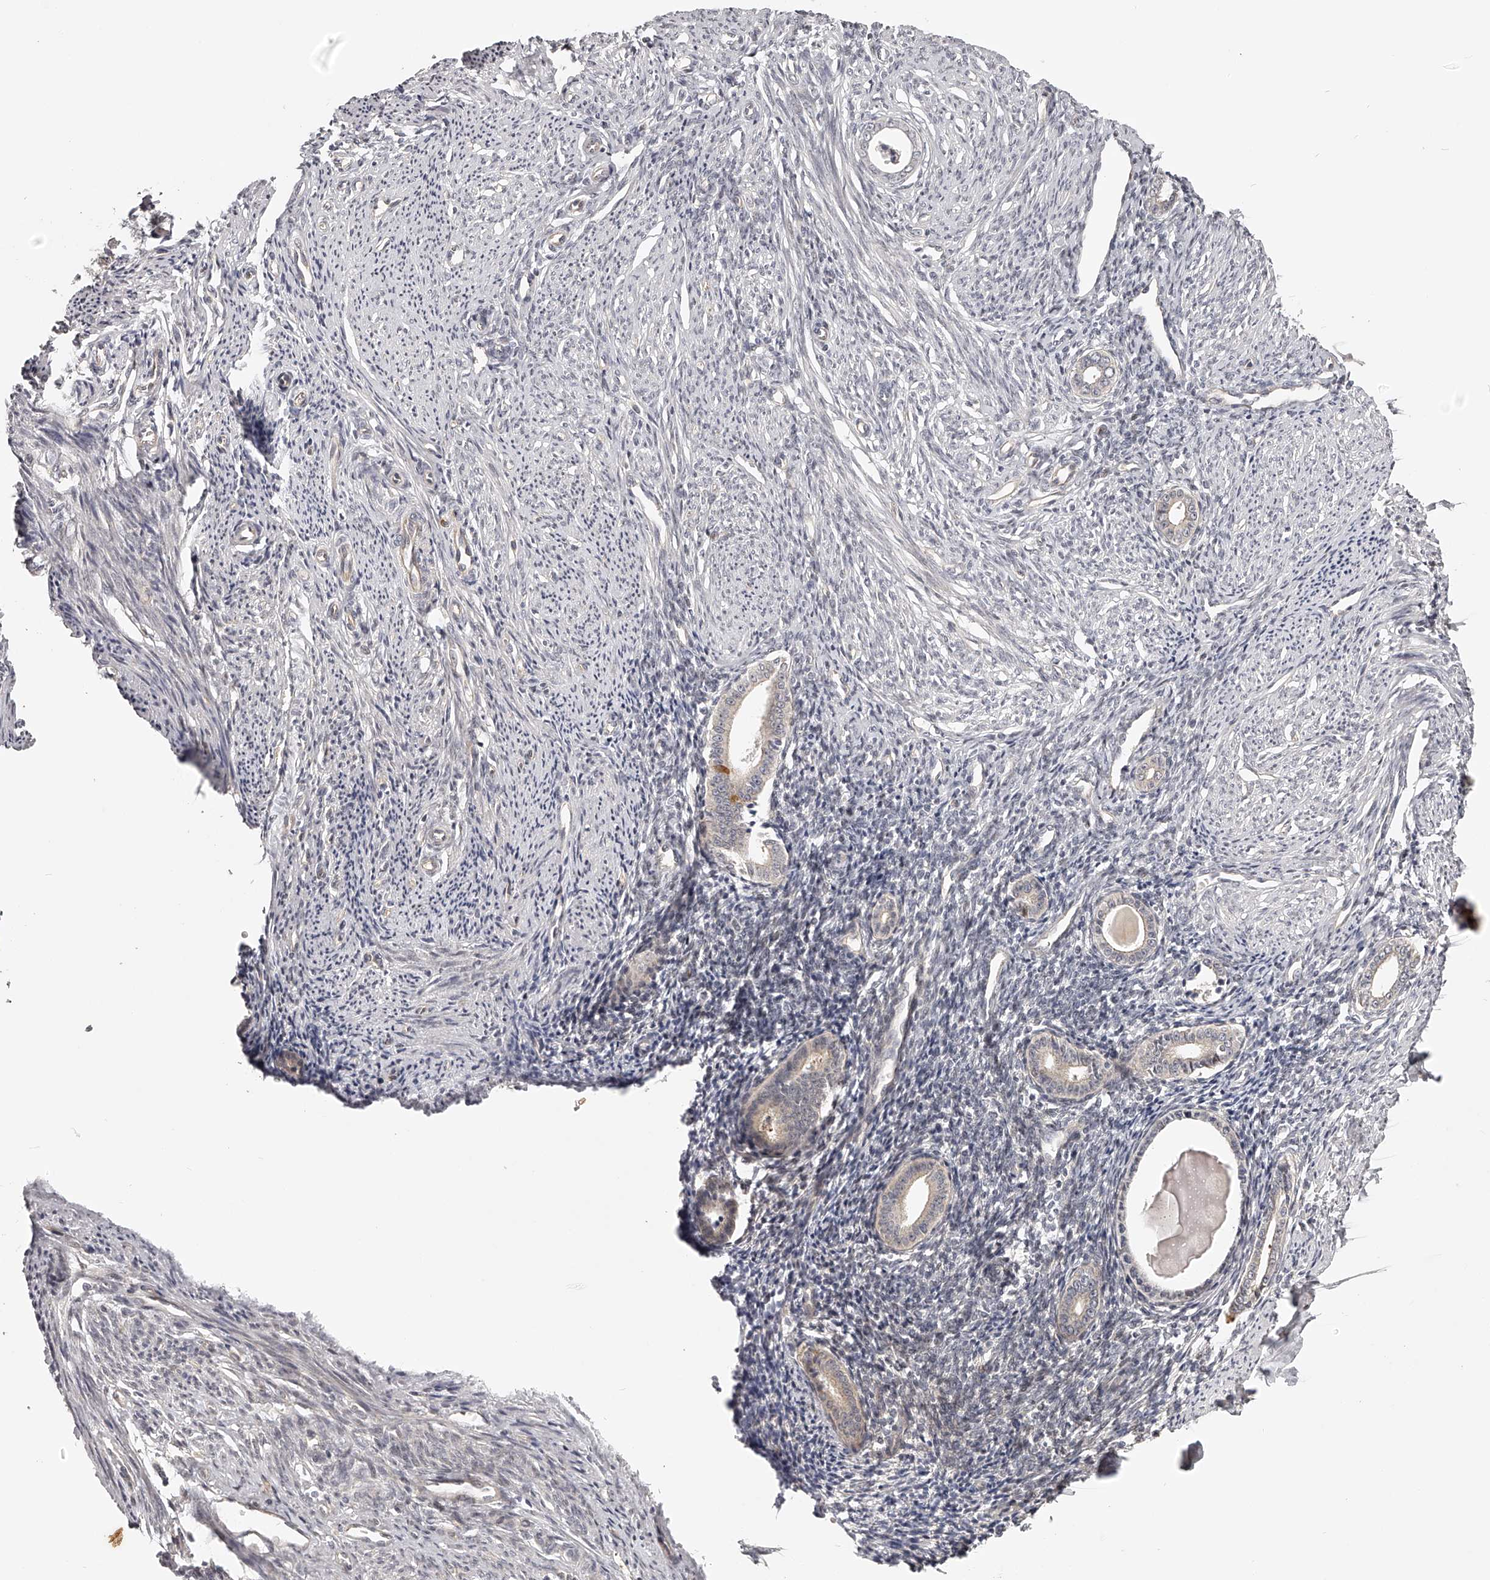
{"staining": {"intensity": "negative", "quantity": "none", "location": "none"}, "tissue": "endometrium", "cell_type": "Cells in endometrial stroma", "image_type": "normal", "snomed": [{"axis": "morphology", "description": "Normal tissue, NOS"}, {"axis": "topography", "description": "Endometrium"}], "caption": "This is a photomicrograph of IHC staining of normal endometrium, which shows no staining in cells in endometrial stroma.", "gene": "ZNF582", "patient": {"sex": "female", "age": 56}}